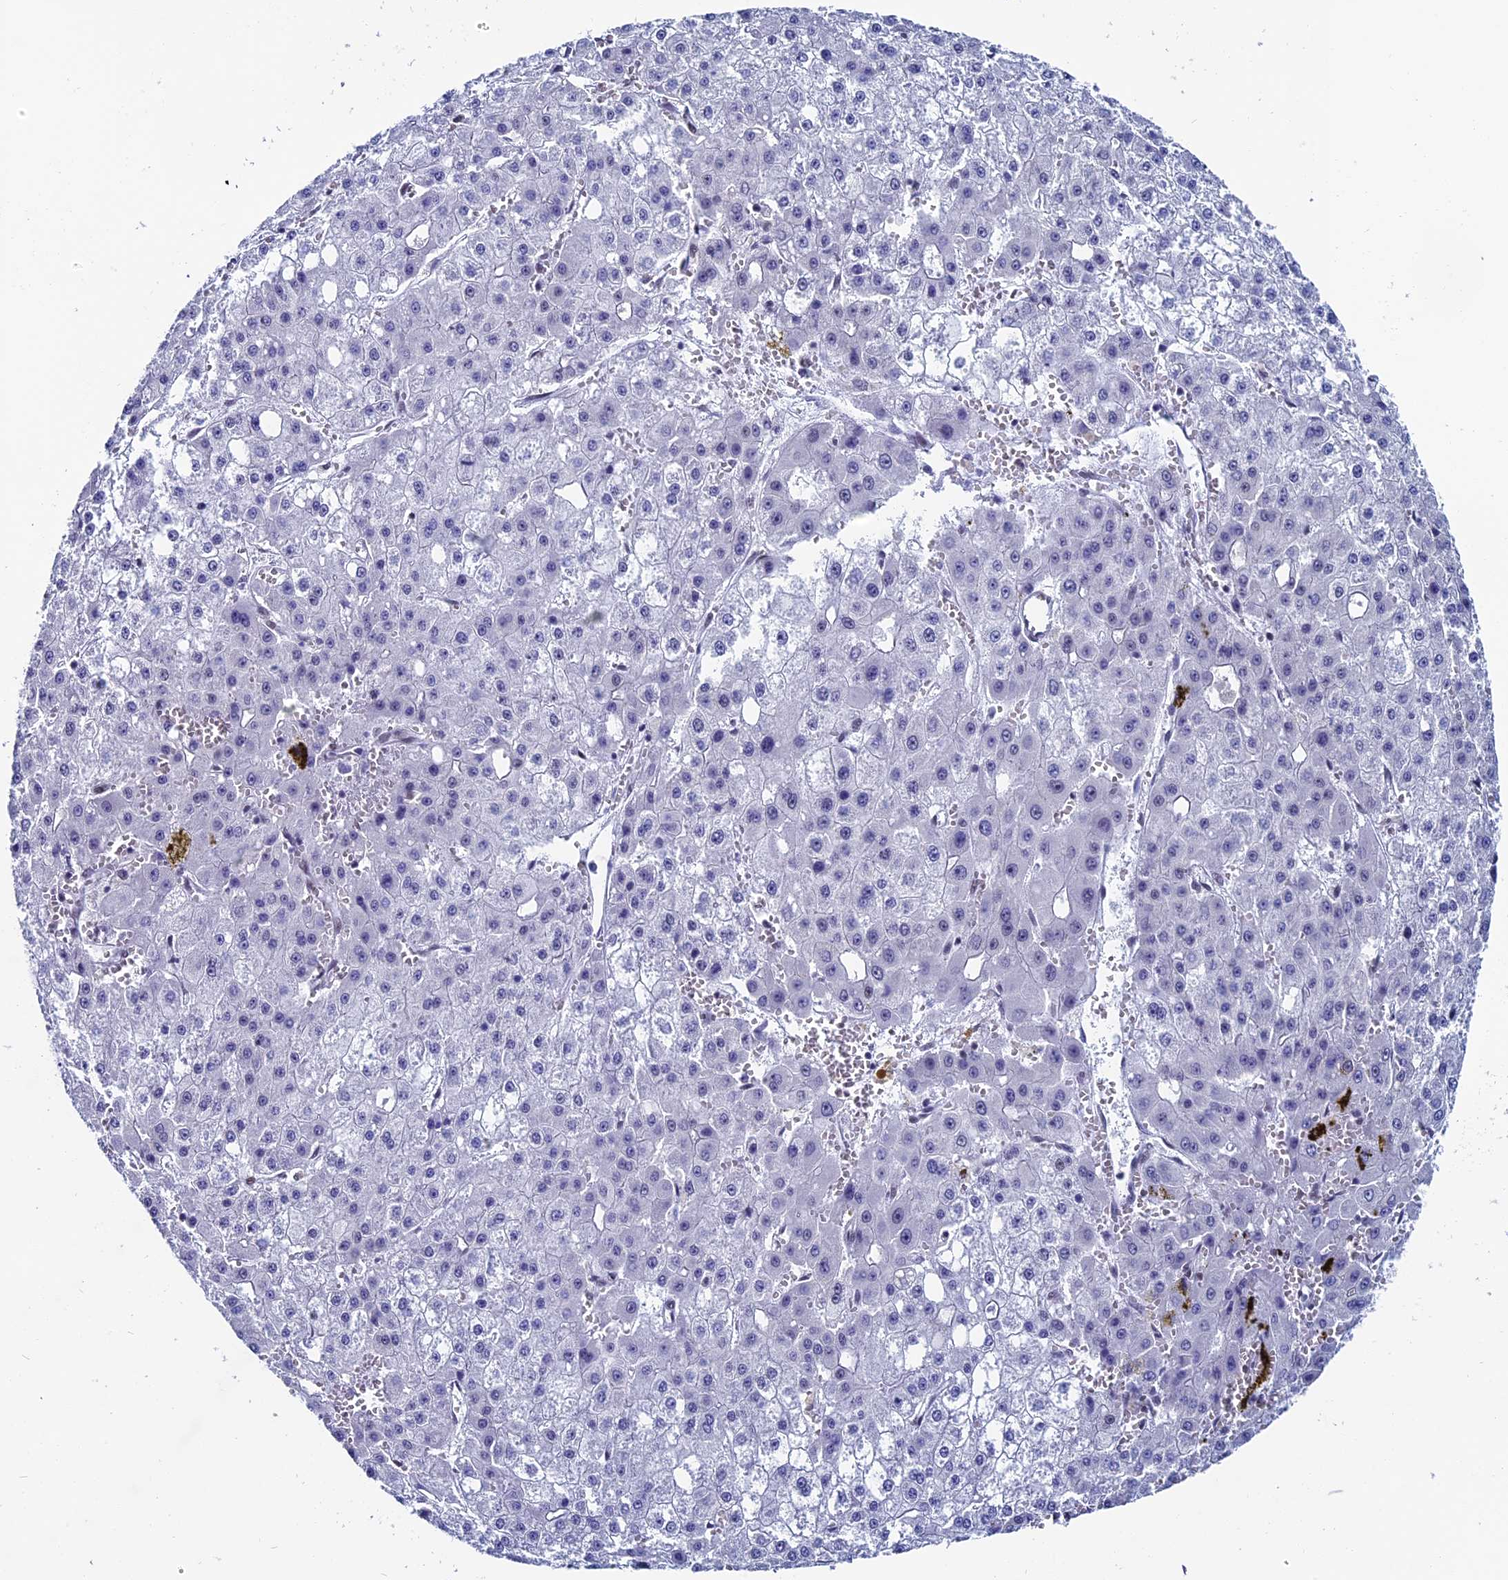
{"staining": {"intensity": "negative", "quantity": "none", "location": "none"}, "tissue": "liver cancer", "cell_type": "Tumor cells", "image_type": "cancer", "snomed": [{"axis": "morphology", "description": "Carcinoma, Hepatocellular, NOS"}, {"axis": "topography", "description": "Liver"}], "caption": "The photomicrograph shows no staining of tumor cells in hepatocellular carcinoma (liver).", "gene": "CD2BP2", "patient": {"sex": "male", "age": 47}}